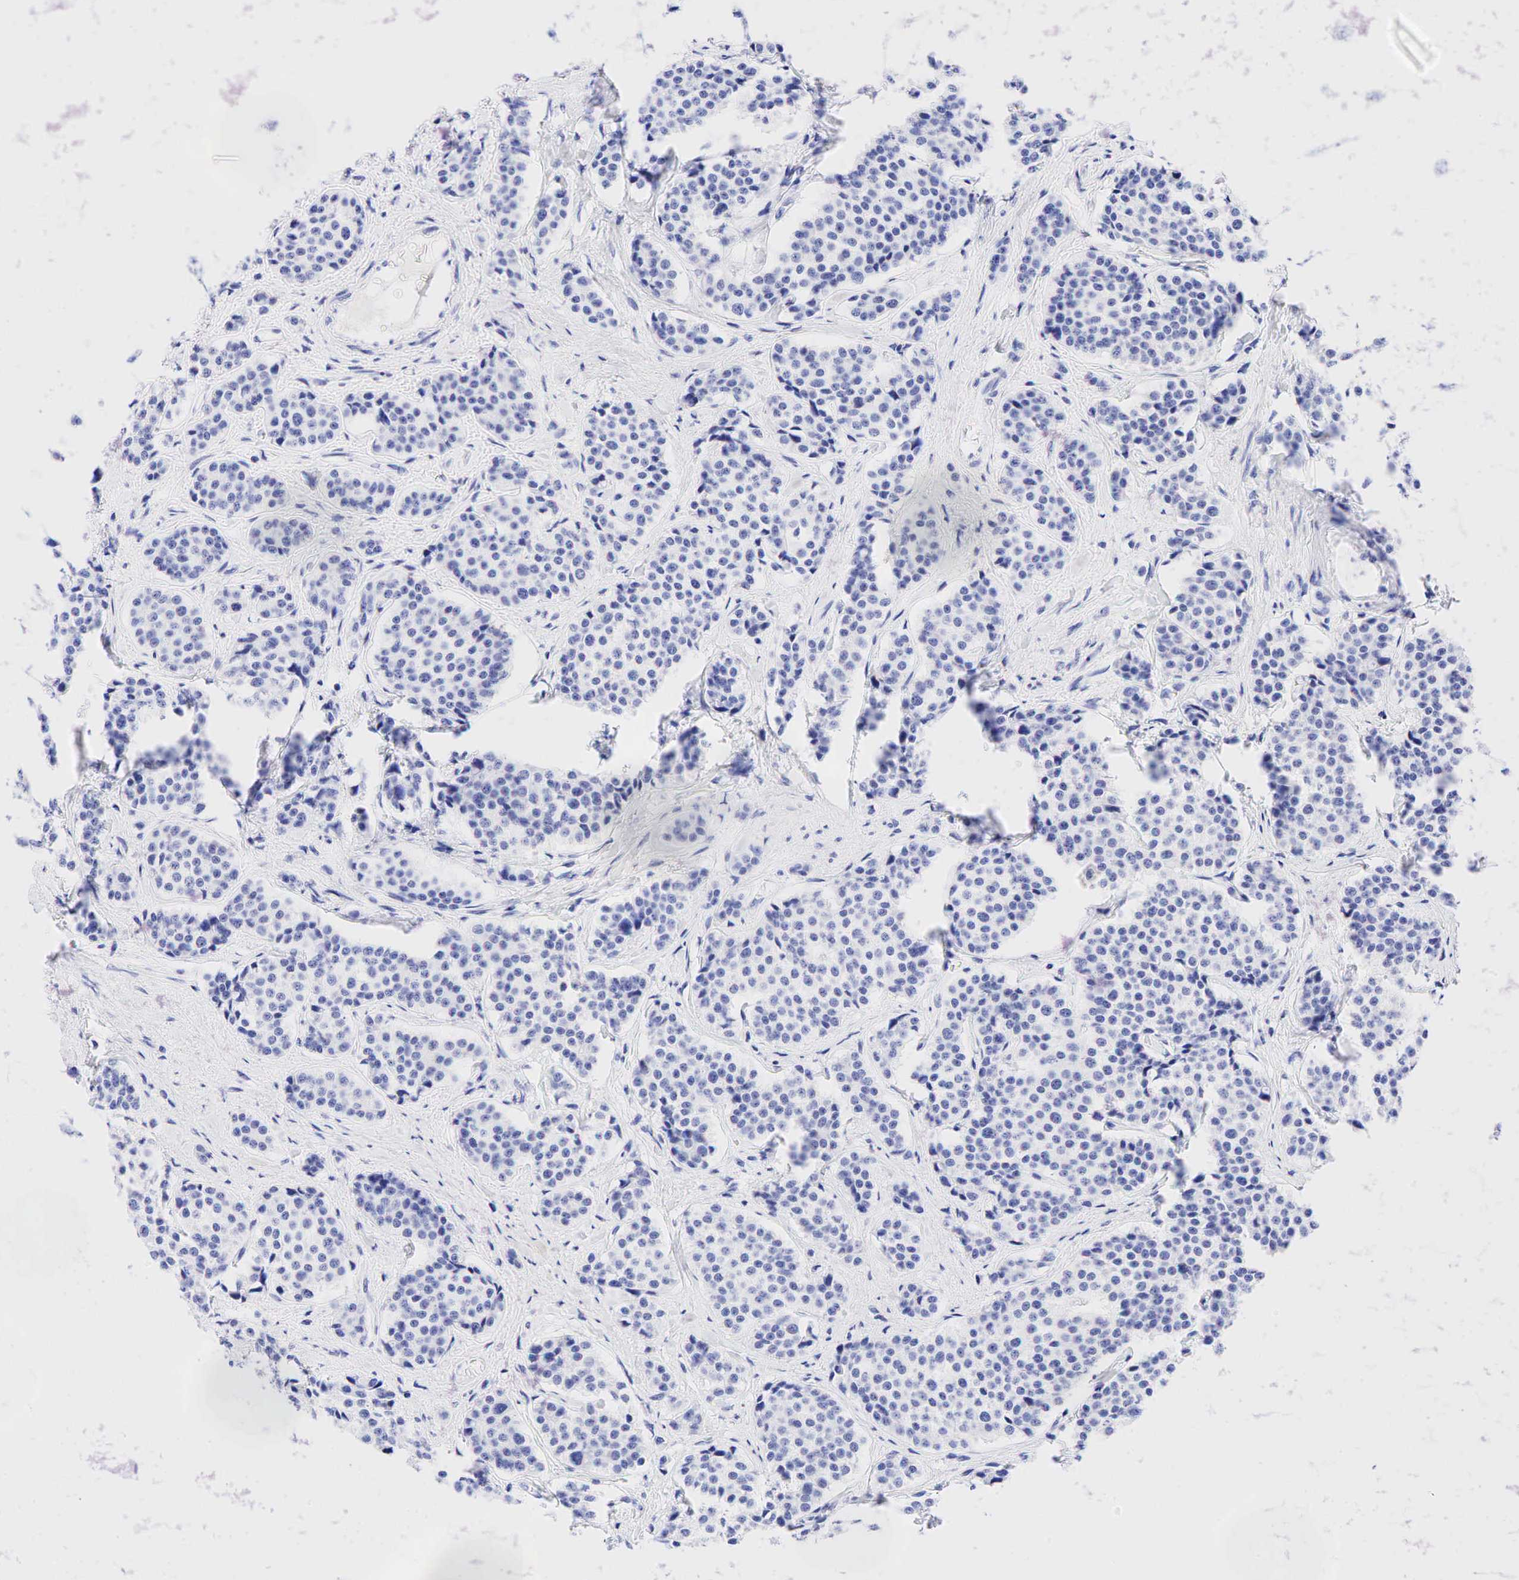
{"staining": {"intensity": "negative", "quantity": "none", "location": "none"}, "tissue": "carcinoid", "cell_type": "Tumor cells", "image_type": "cancer", "snomed": [{"axis": "morphology", "description": "Carcinoid, malignant, NOS"}, {"axis": "topography", "description": "Small intestine"}], "caption": "There is no significant staining in tumor cells of carcinoid (malignant).", "gene": "CD79A", "patient": {"sex": "male", "age": 60}}